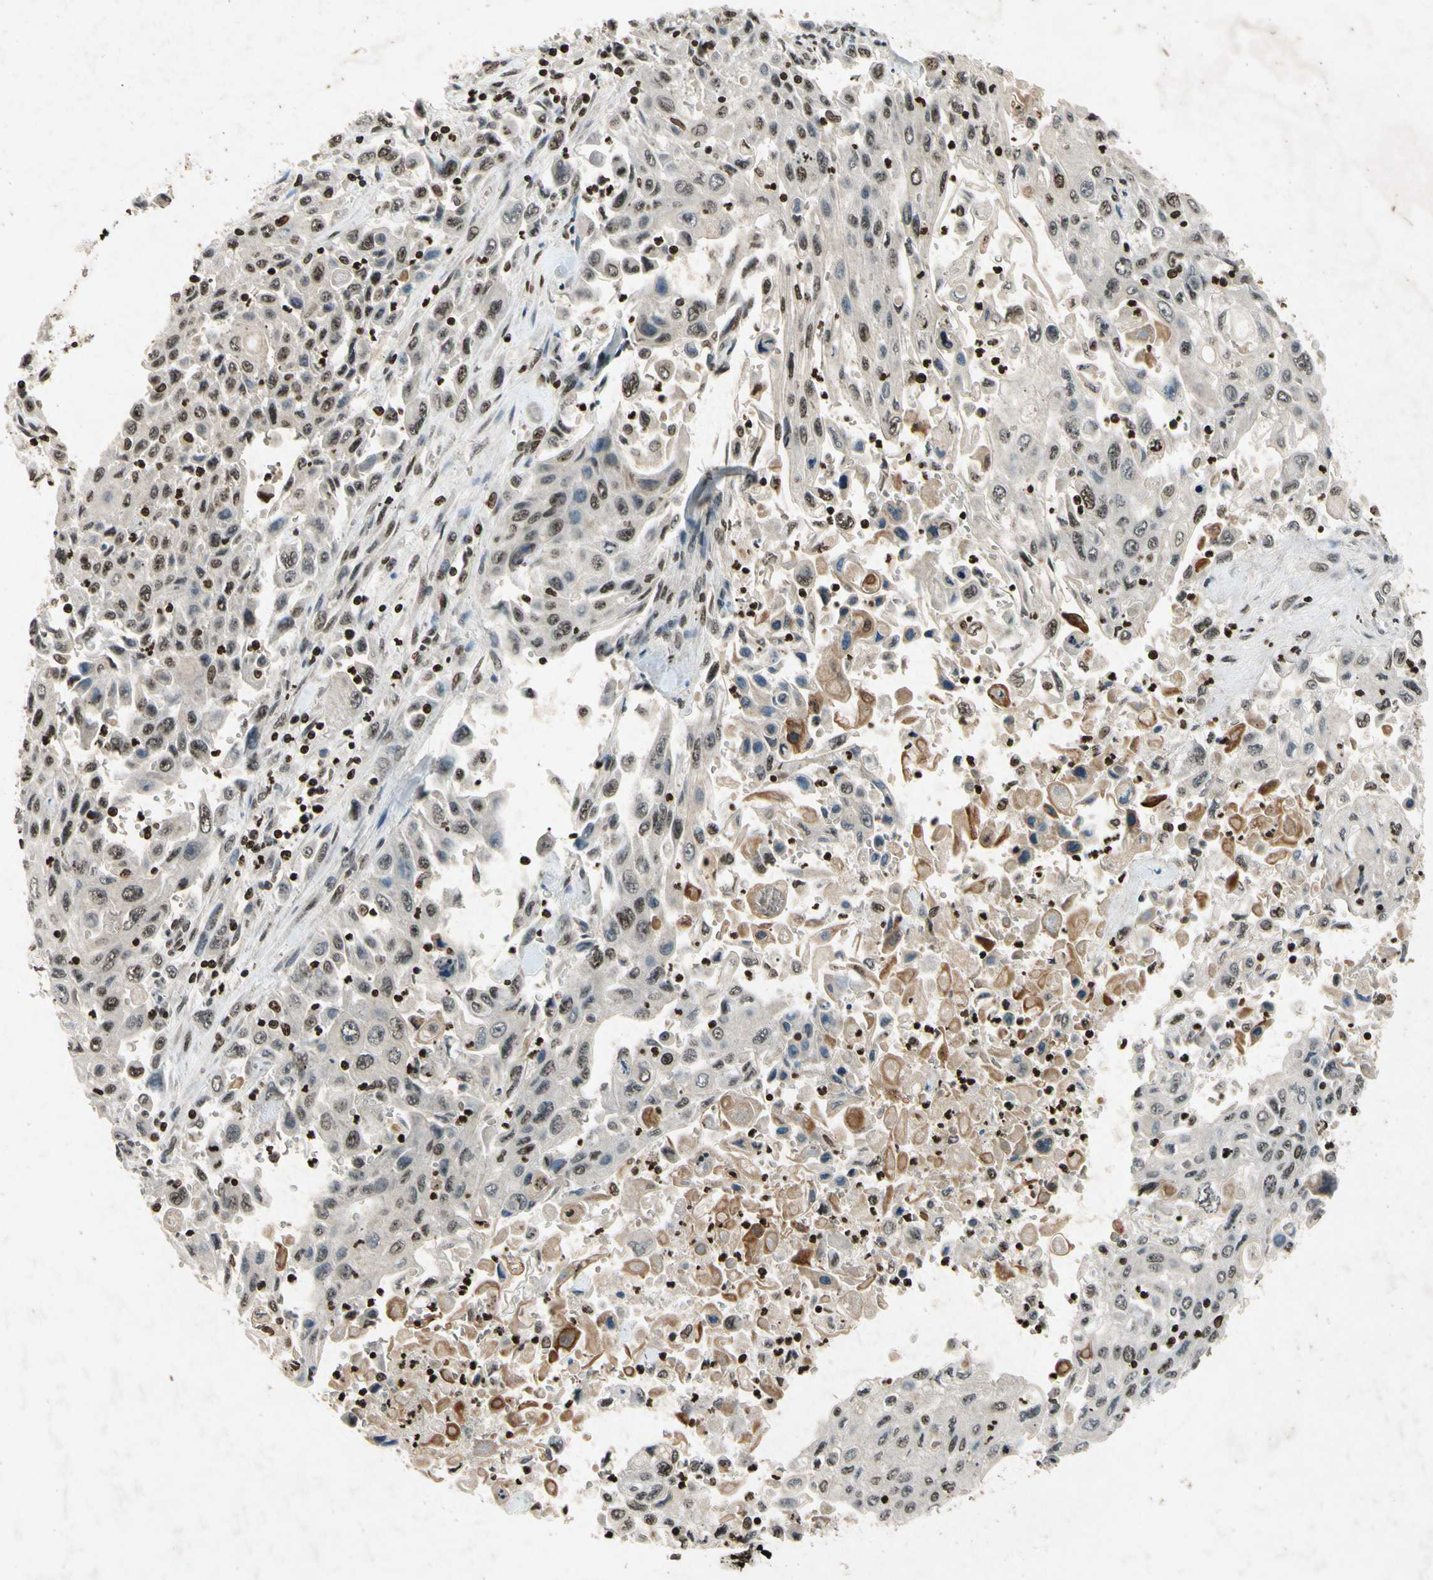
{"staining": {"intensity": "moderate", "quantity": "25%-75%", "location": "nuclear"}, "tissue": "pancreatic cancer", "cell_type": "Tumor cells", "image_type": "cancer", "snomed": [{"axis": "morphology", "description": "Adenocarcinoma, NOS"}, {"axis": "topography", "description": "Pancreas"}], "caption": "Approximately 25%-75% of tumor cells in pancreatic cancer (adenocarcinoma) reveal moderate nuclear protein expression as visualized by brown immunohistochemical staining.", "gene": "HOXB3", "patient": {"sex": "male", "age": 70}}